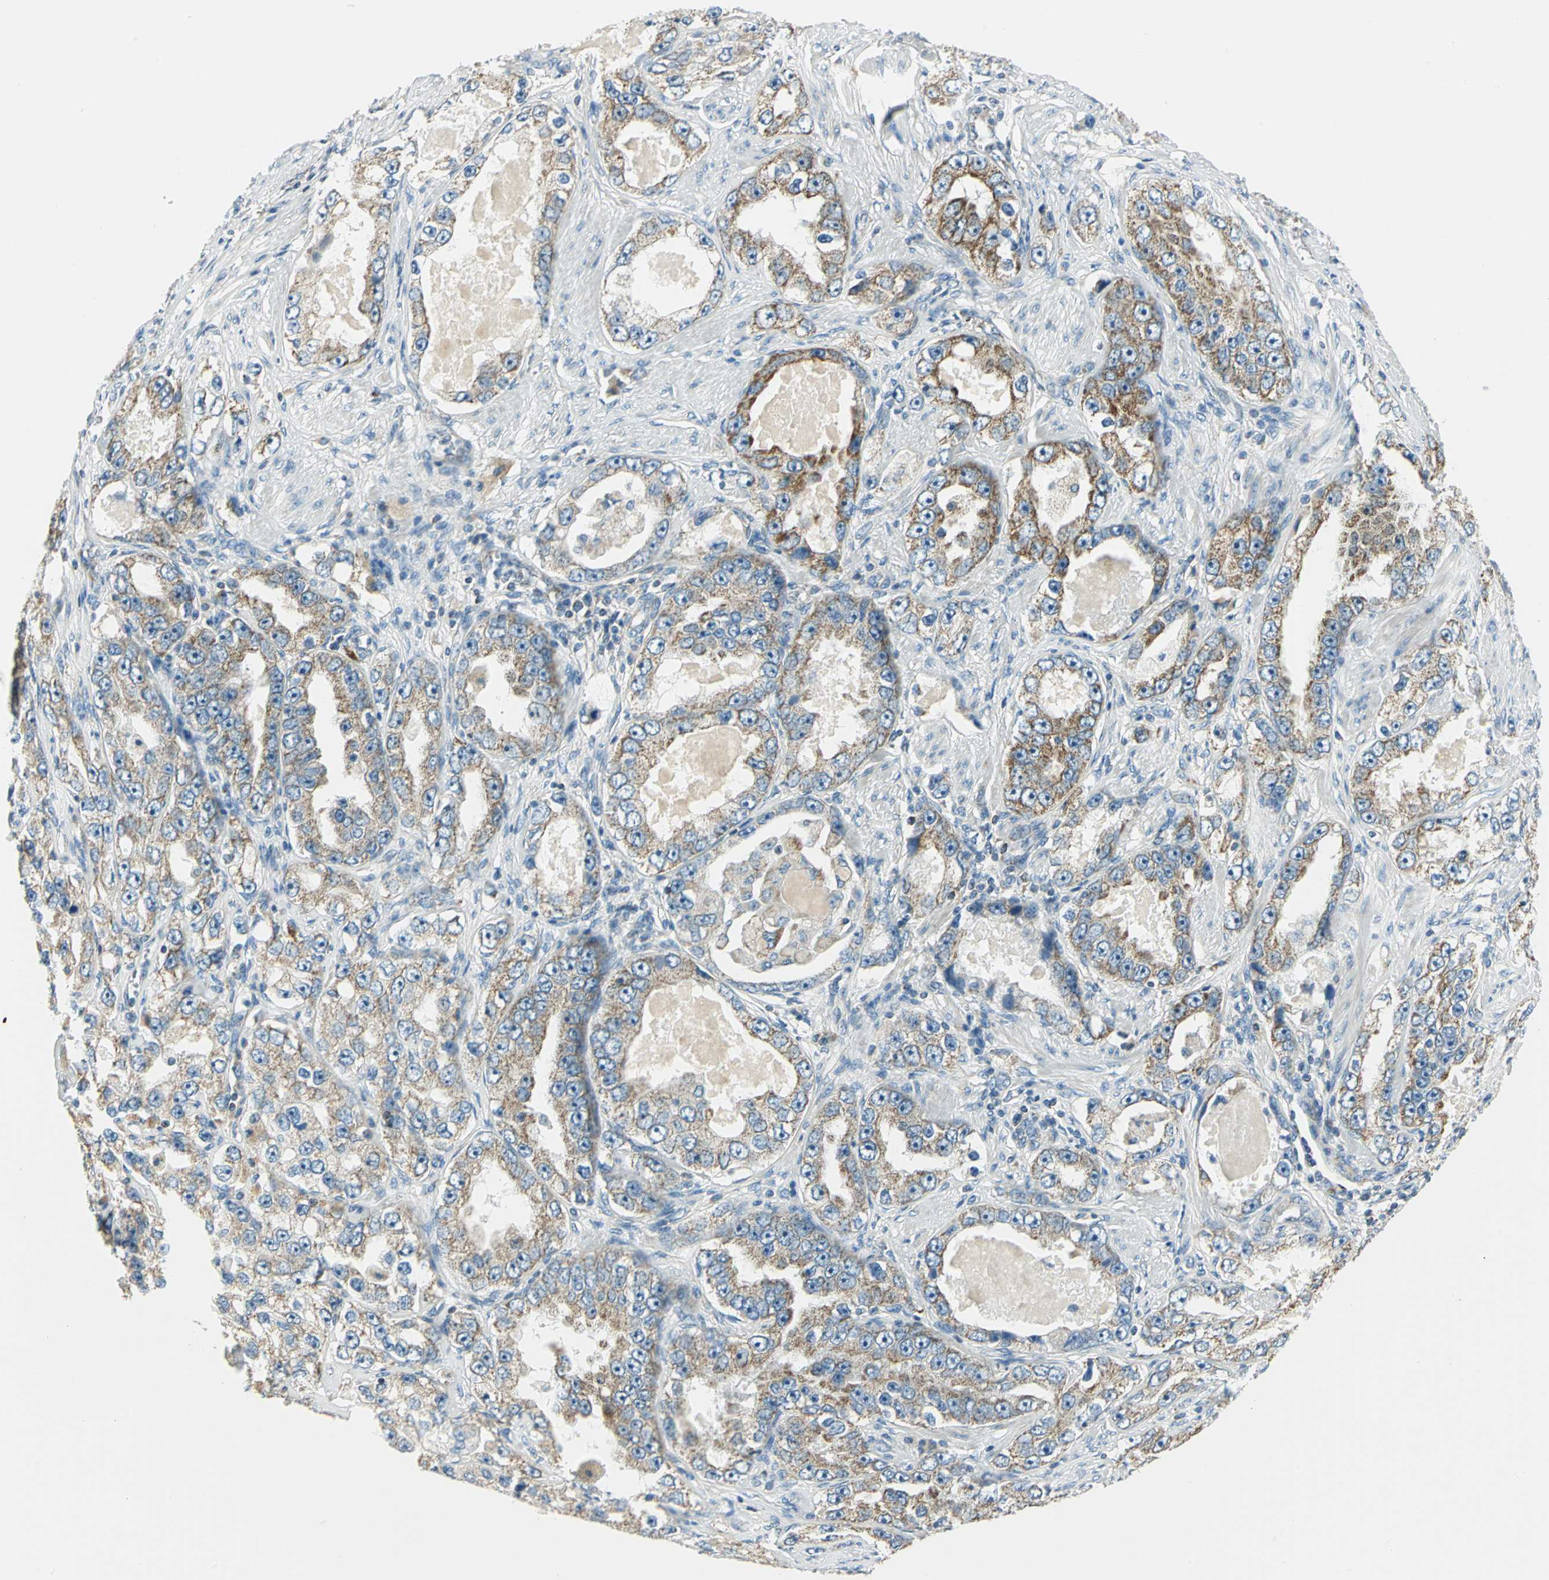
{"staining": {"intensity": "moderate", "quantity": ">75%", "location": "cytoplasmic/membranous"}, "tissue": "prostate cancer", "cell_type": "Tumor cells", "image_type": "cancer", "snomed": [{"axis": "morphology", "description": "Adenocarcinoma, High grade"}, {"axis": "topography", "description": "Prostate"}], "caption": "Human prostate cancer (adenocarcinoma (high-grade)) stained with a protein marker exhibits moderate staining in tumor cells.", "gene": "ACADM", "patient": {"sex": "male", "age": 63}}